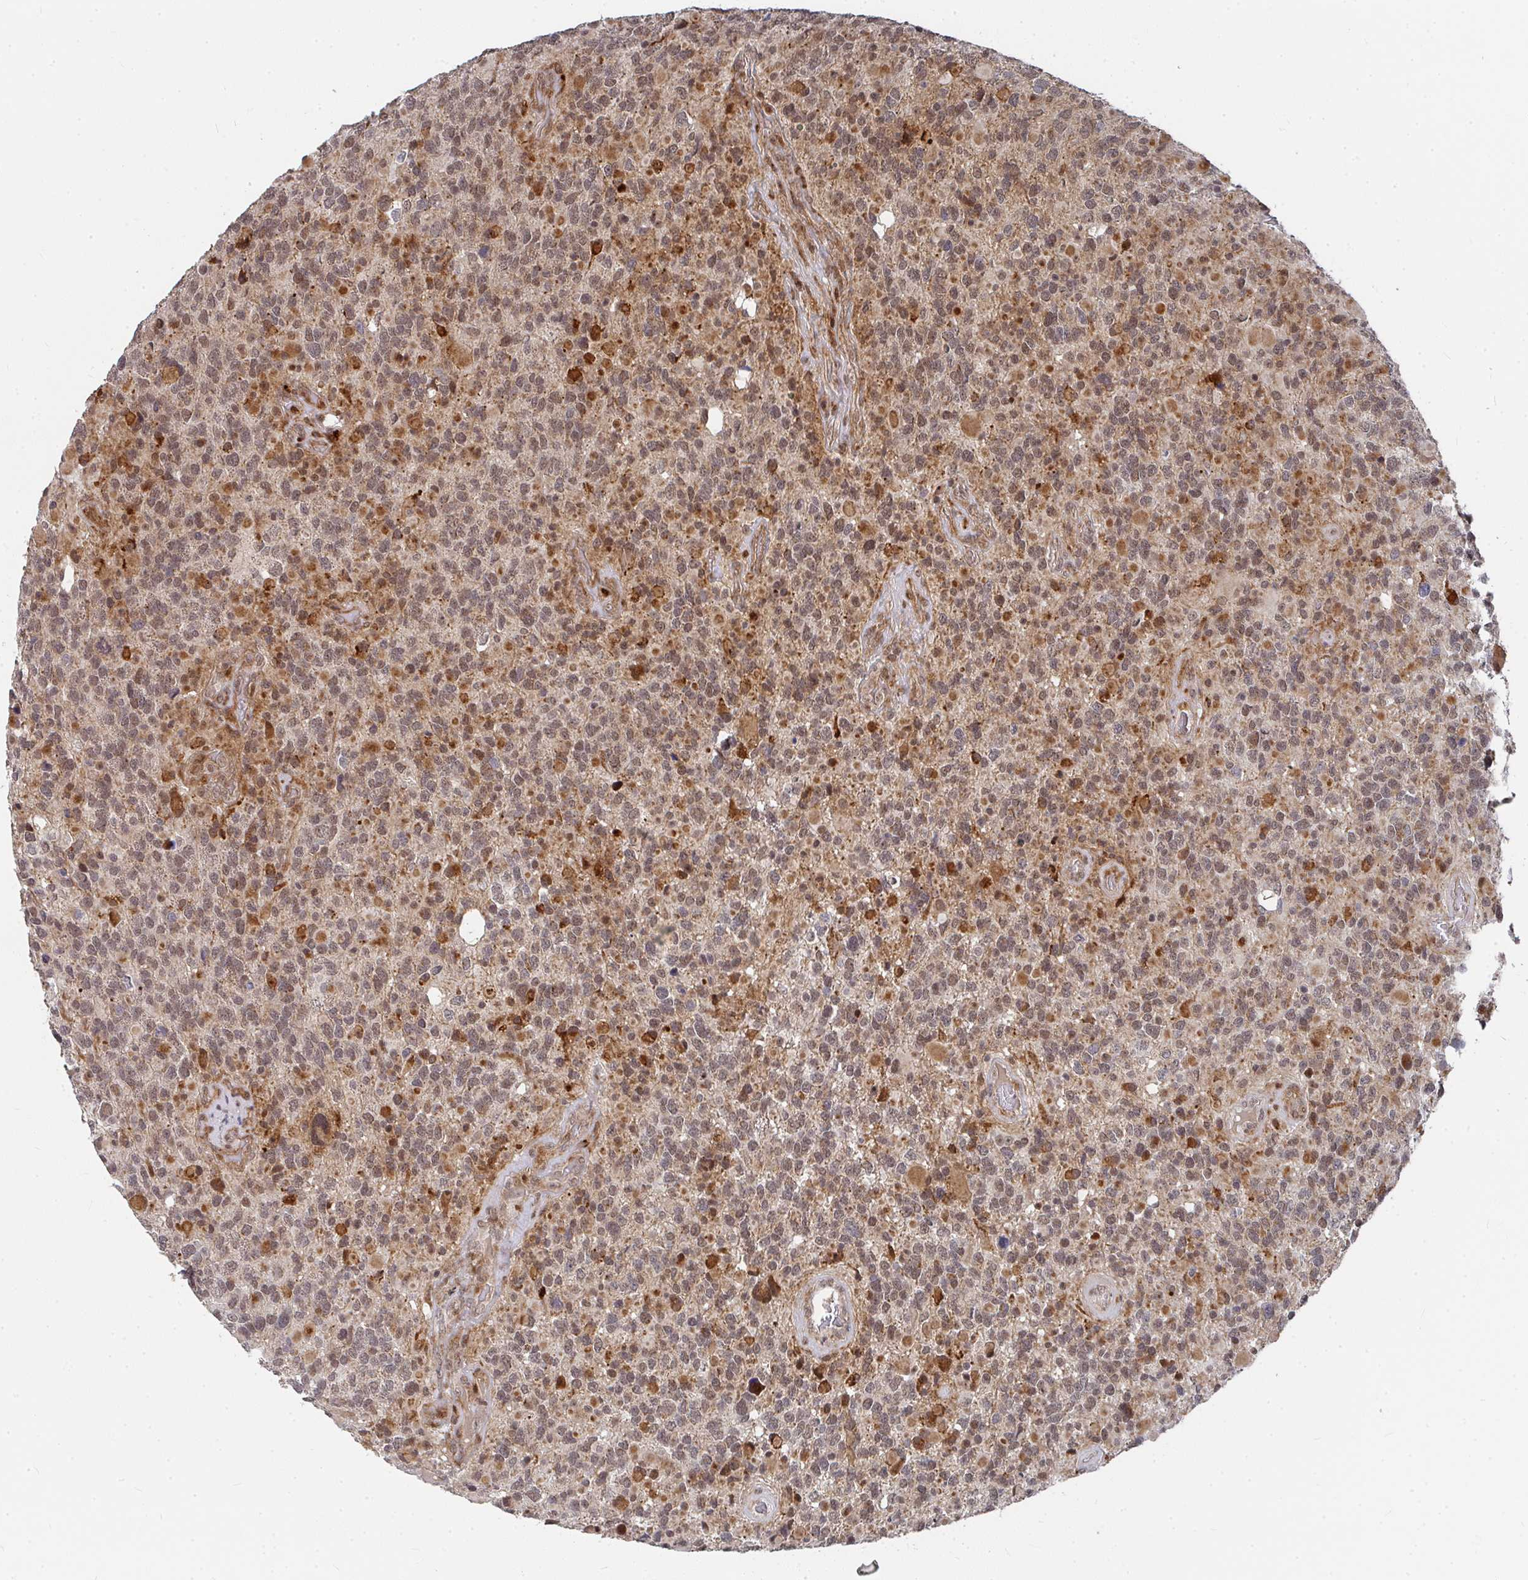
{"staining": {"intensity": "weak", "quantity": ">75%", "location": "nuclear"}, "tissue": "glioma", "cell_type": "Tumor cells", "image_type": "cancer", "snomed": [{"axis": "morphology", "description": "Glioma, malignant, High grade"}, {"axis": "topography", "description": "Brain"}], "caption": "A photomicrograph of glioma stained for a protein shows weak nuclear brown staining in tumor cells.", "gene": "RBBP5", "patient": {"sex": "female", "age": 40}}